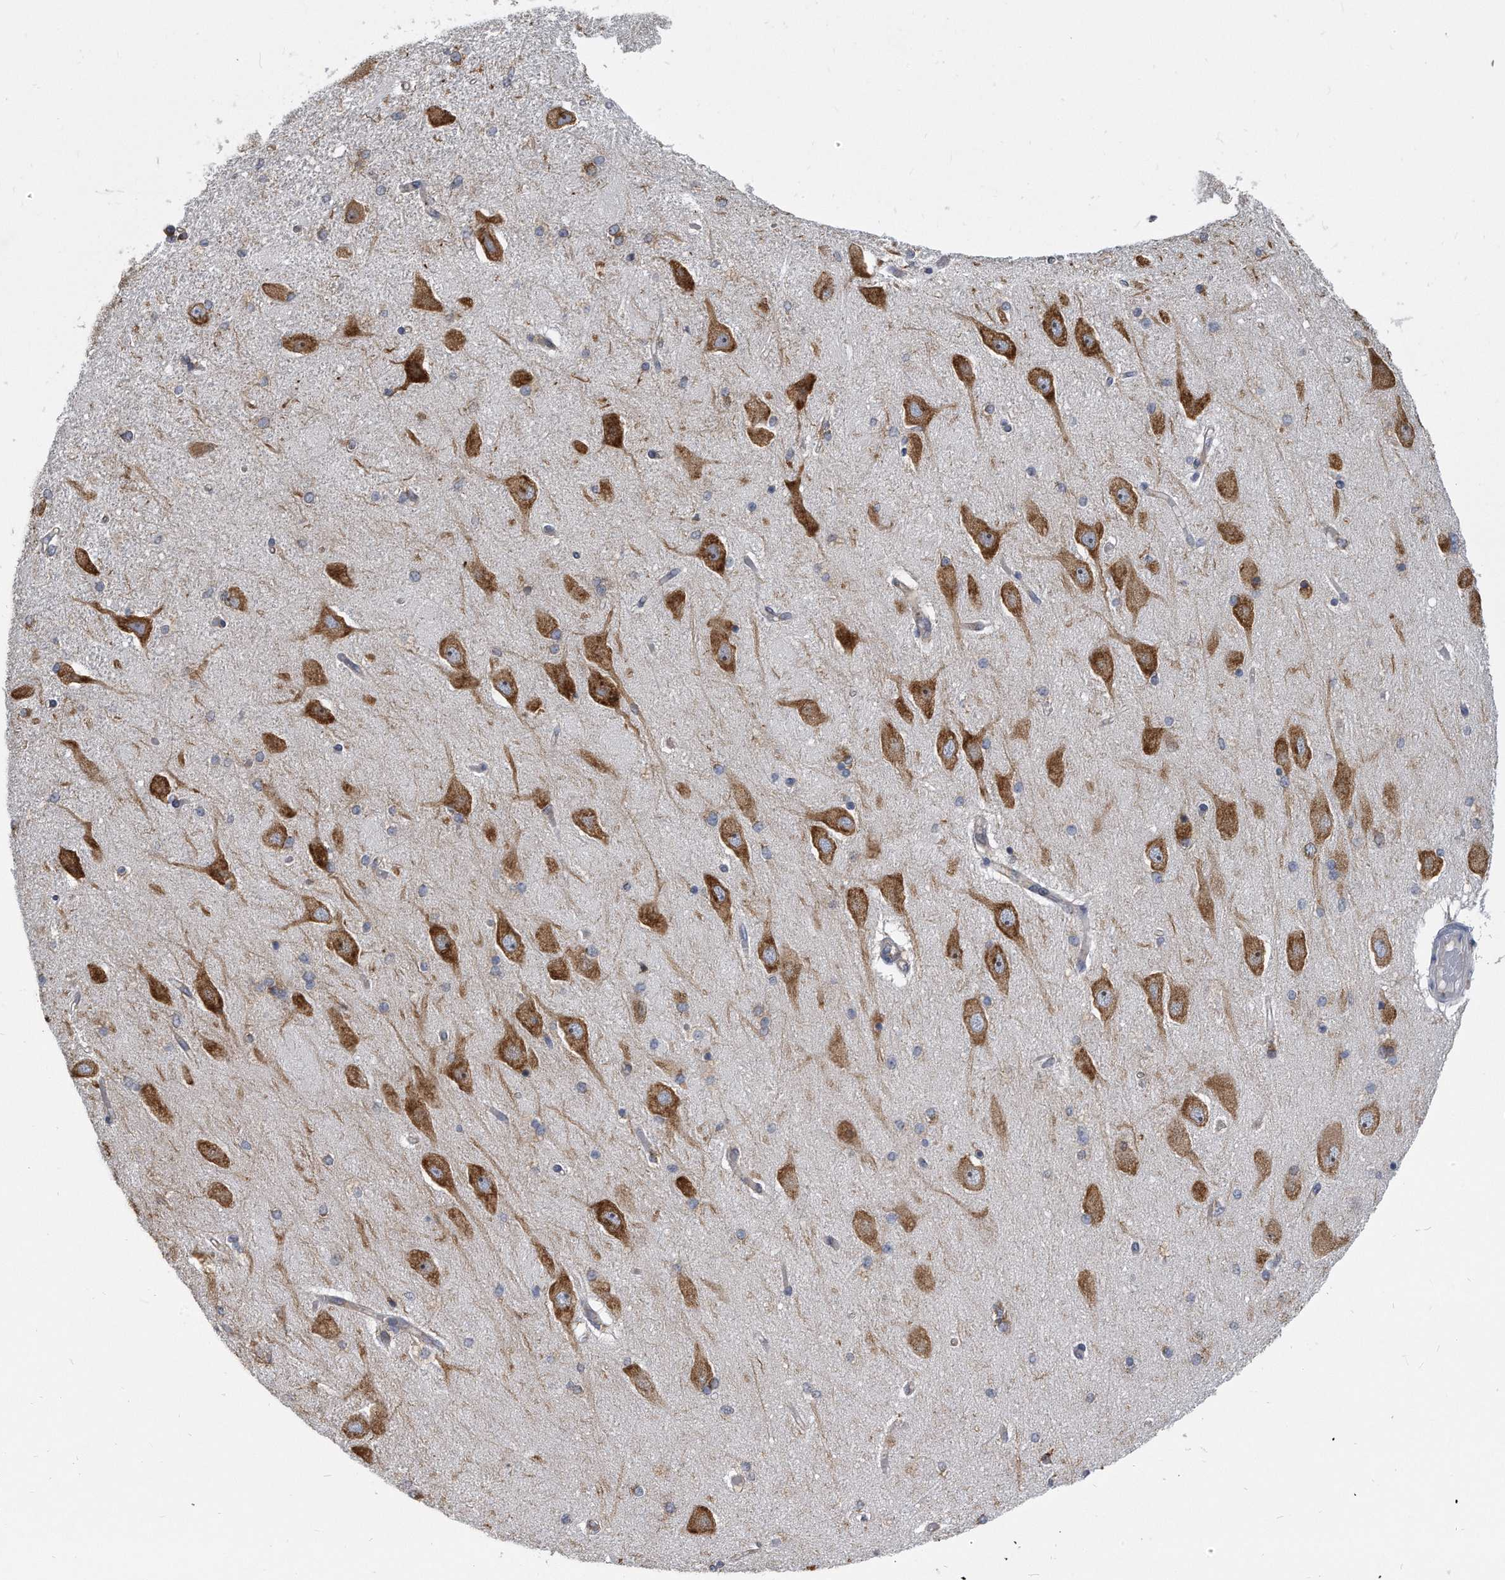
{"staining": {"intensity": "moderate", "quantity": "25%-75%", "location": "cytoplasmic/membranous"}, "tissue": "hippocampus", "cell_type": "Glial cells", "image_type": "normal", "snomed": [{"axis": "morphology", "description": "Normal tissue, NOS"}, {"axis": "topography", "description": "Hippocampus"}], "caption": "Protein expression analysis of normal human hippocampus reveals moderate cytoplasmic/membranous positivity in approximately 25%-75% of glial cells. Nuclei are stained in blue.", "gene": "CCDC47", "patient": {"sex": "female", "age": 54}}